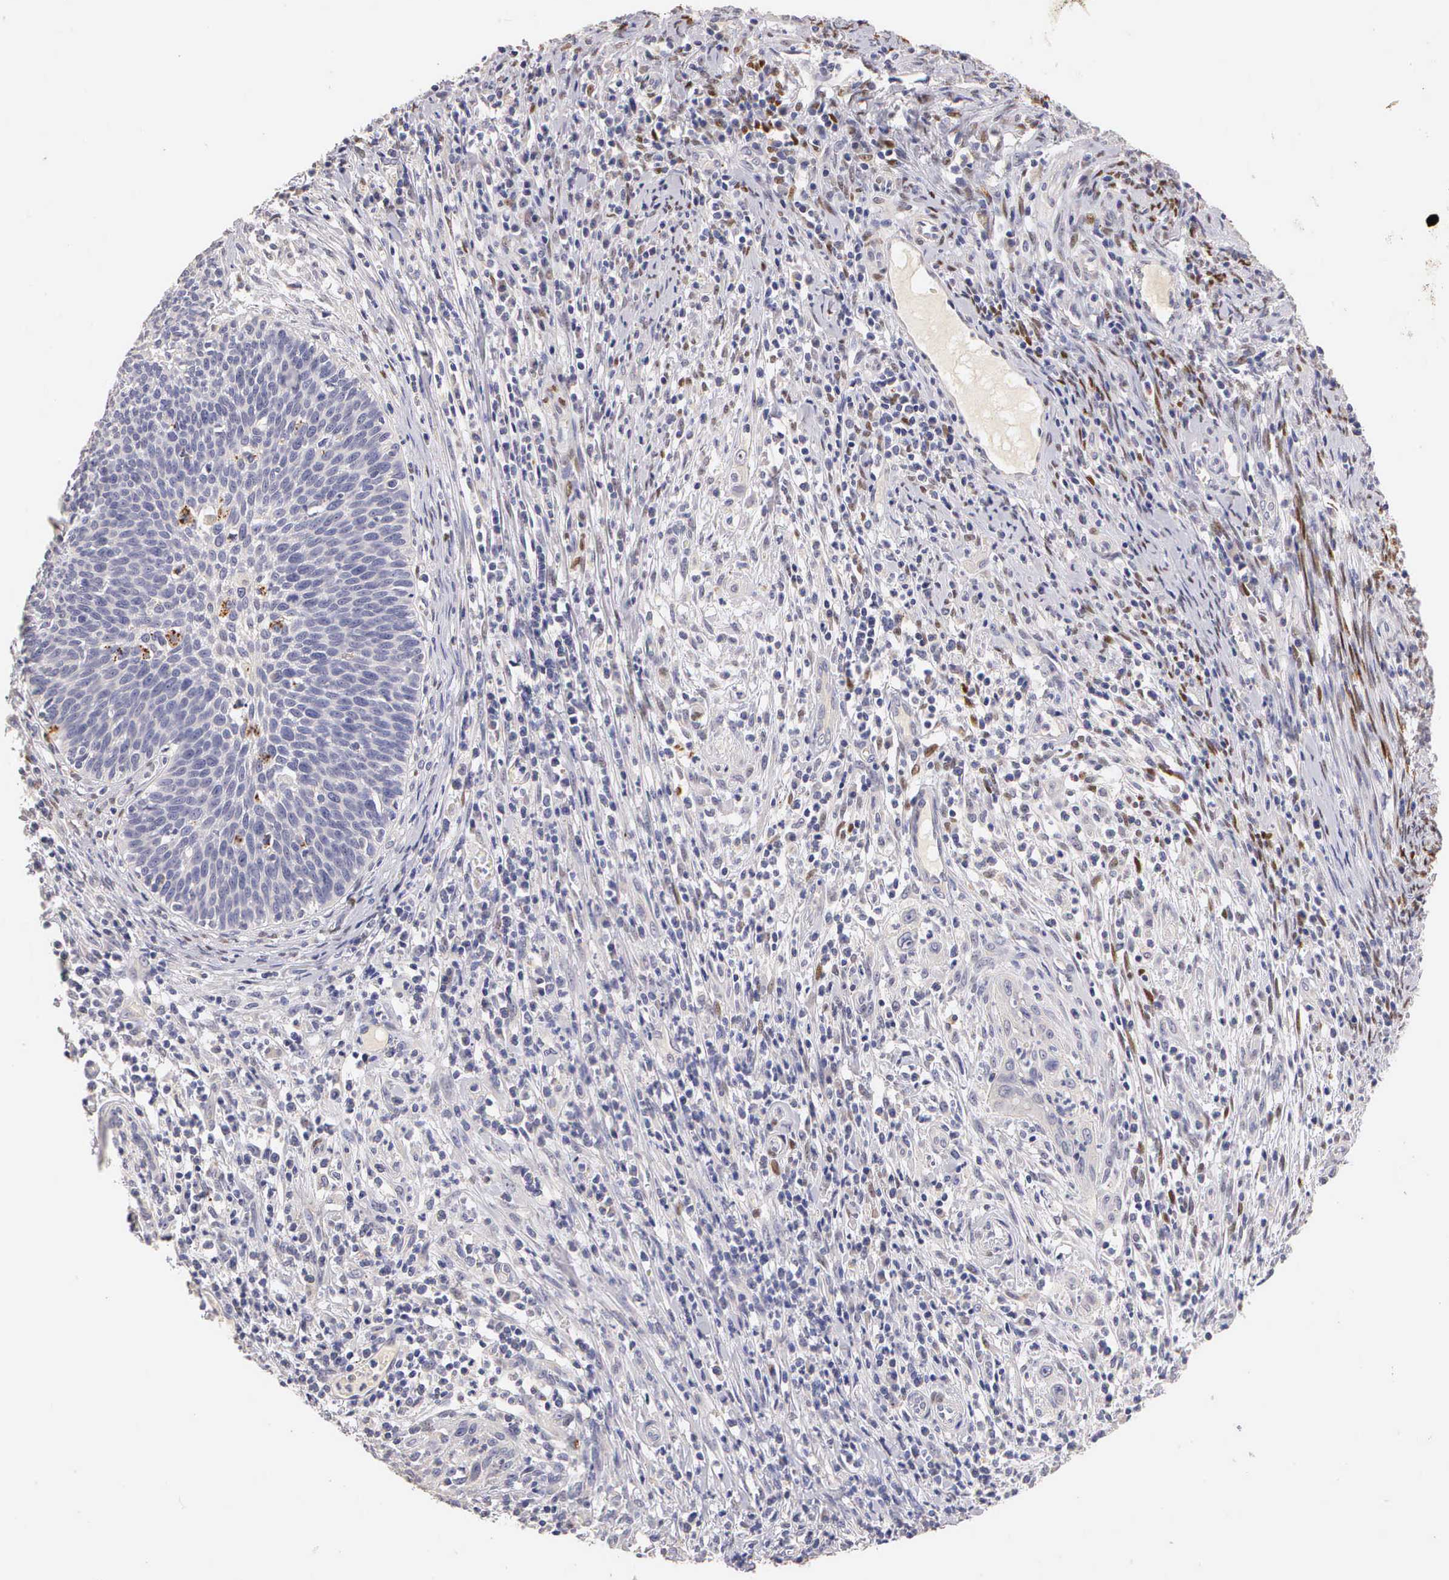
{"staining": {"intensity": "negative", "quantity": "none", "location": "none"}, "tissue": "cervical cancer", "cell_type": "Tumor cells", "image_type": "cancer", "snomed": [{"axis": "morphology", "description": "Squamous cell carcinoma, NOS"}, {"axis": "topography", "description": "Cervix"}], "caption": "A high-resolution image shows immunohistochemistry (IHC) staining of cervical cancer (squamous cell carcinoma), which displays no significant expression in tumor cells.", "gene": "ESR1", "patient": {"sex": "female", "age": 41}}